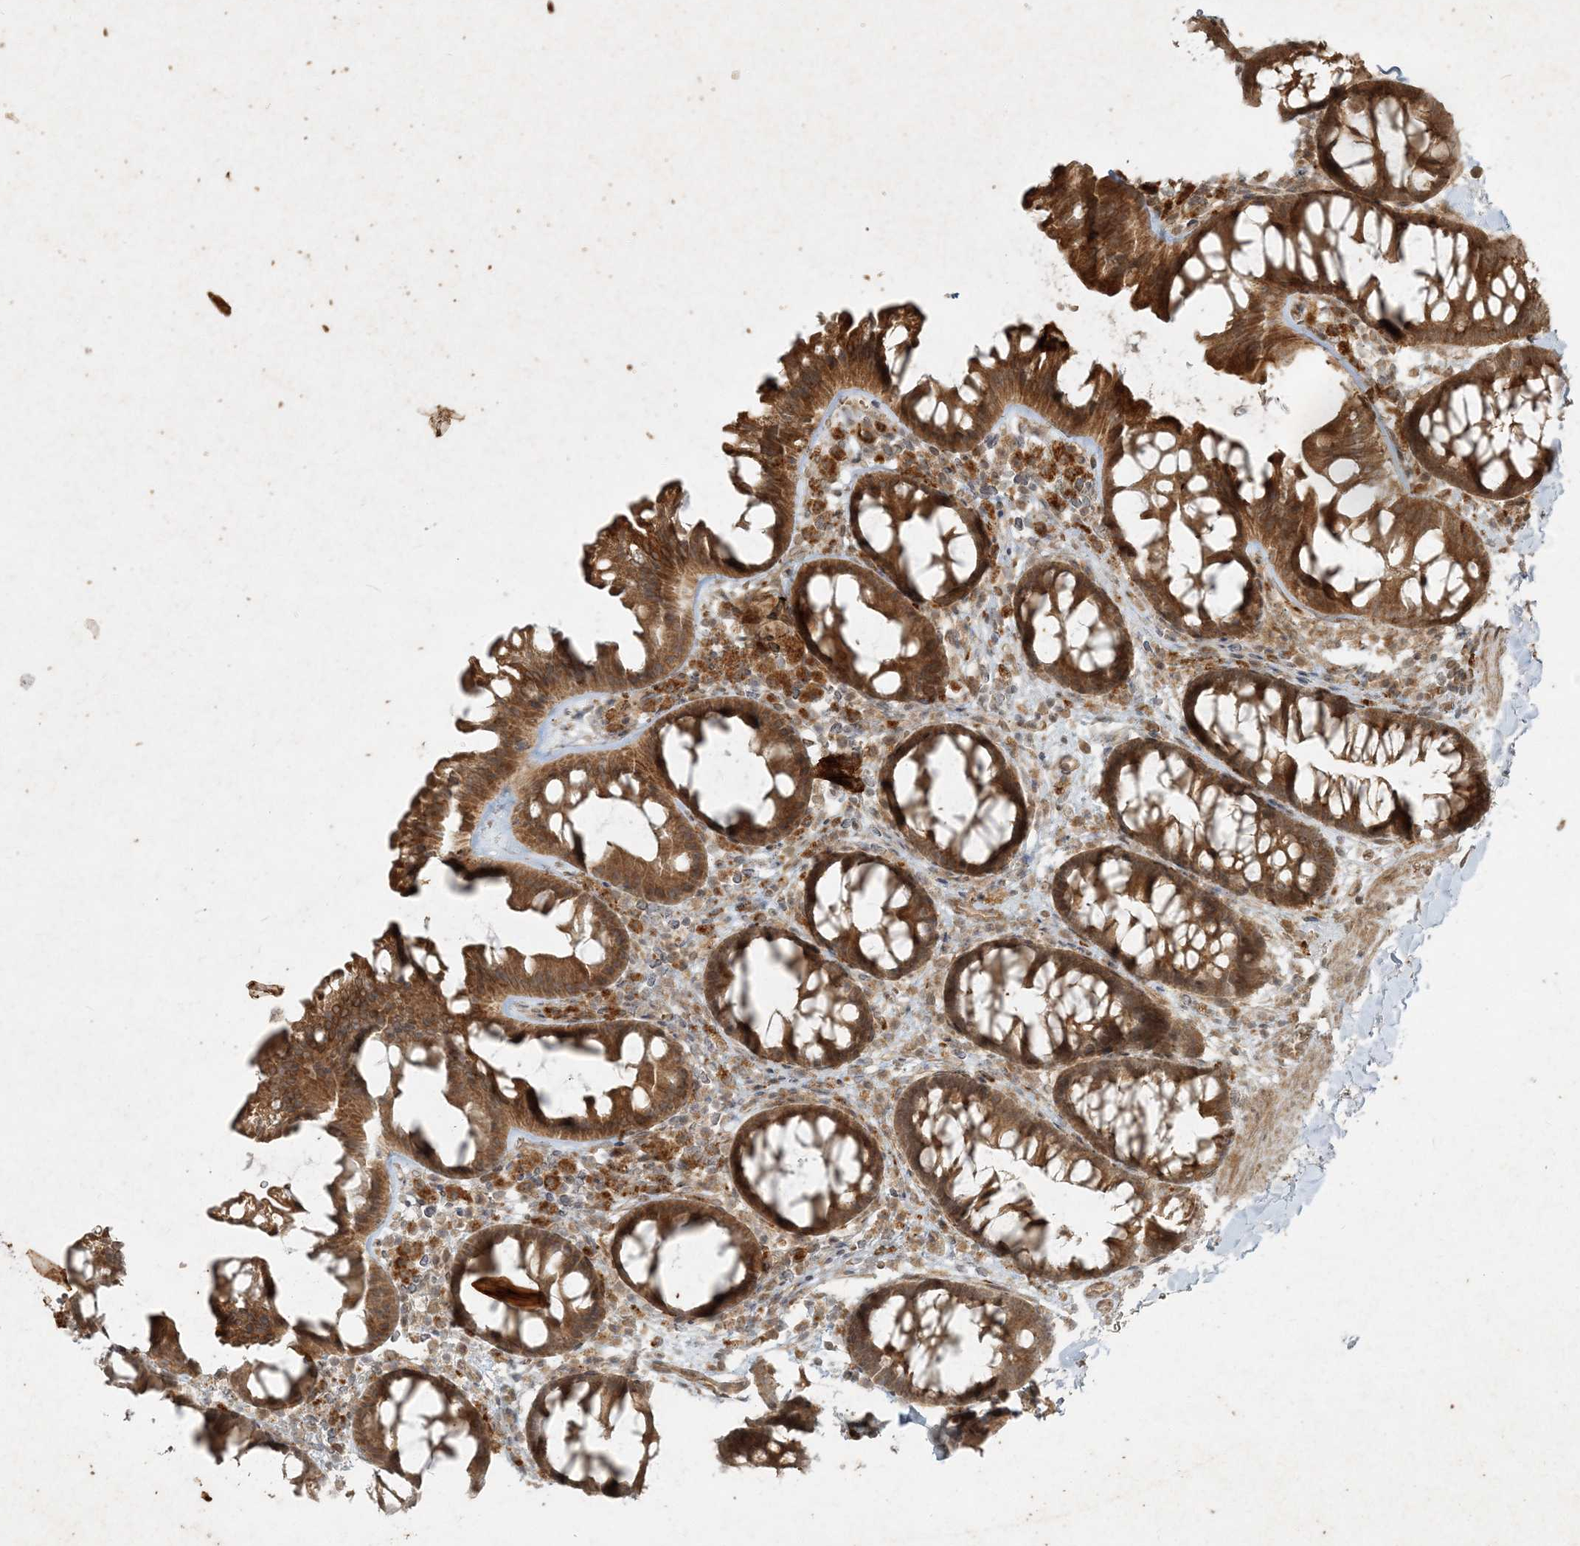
{"staining": {"intensity": "moderate", "quantity": ">75%", "location": "cytoplasmic/membranous"}, "tissue": "colon", "cell_type": "Endothelial cells", "image_type": "normal", "snomed": [{"axis": "morphology", "description": "Normal tissue, NOS"}, {"axis": "topography", "description": "Colon"}], "caption": "Moderate cytoplasmic/membranous protein expression is identified in about >75% of endothelial cells in colon.", "gene": "NARS1", "patient": {"sex": "female", "age": 62}}